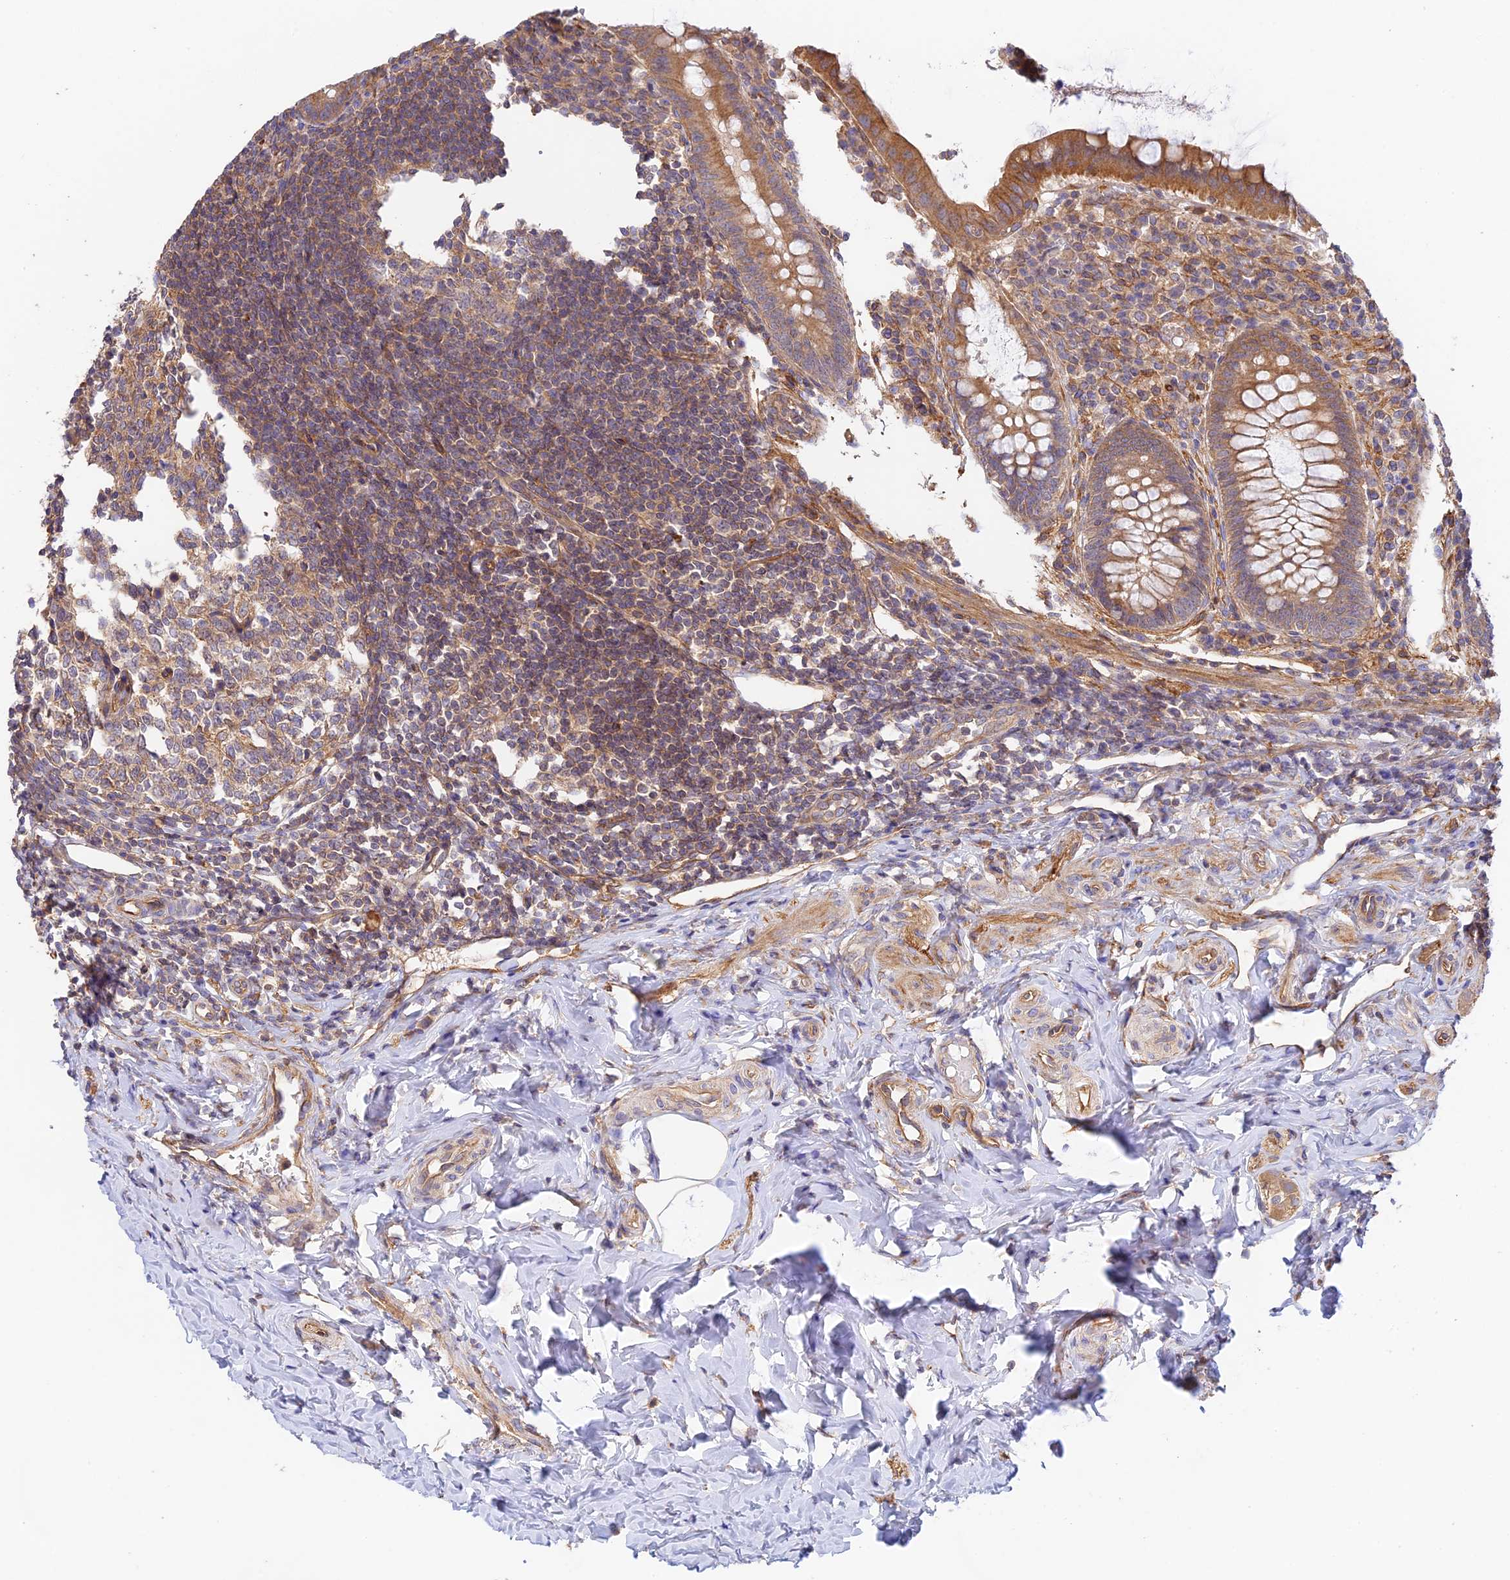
{"staining": {"intensity": "moderate", "quantity": ">75%", "location": "cytoplasmic/membranous"}, "tissue": "appendix", "cell_type": "Glandular cells", "image_type": "normal", "snomed": [{"axis": "morphology", "description": "Normal tissue, NOS"}, {"axis": "topography", "description": "Appendix"}], "caption": "The image demonstrates a brown stain indicating the presence of a protein in the cytoplasmic/membranous of glandular cells in appendix.", "gene": "MYO9A", "patient": {"sex": "female", "age": 33}}